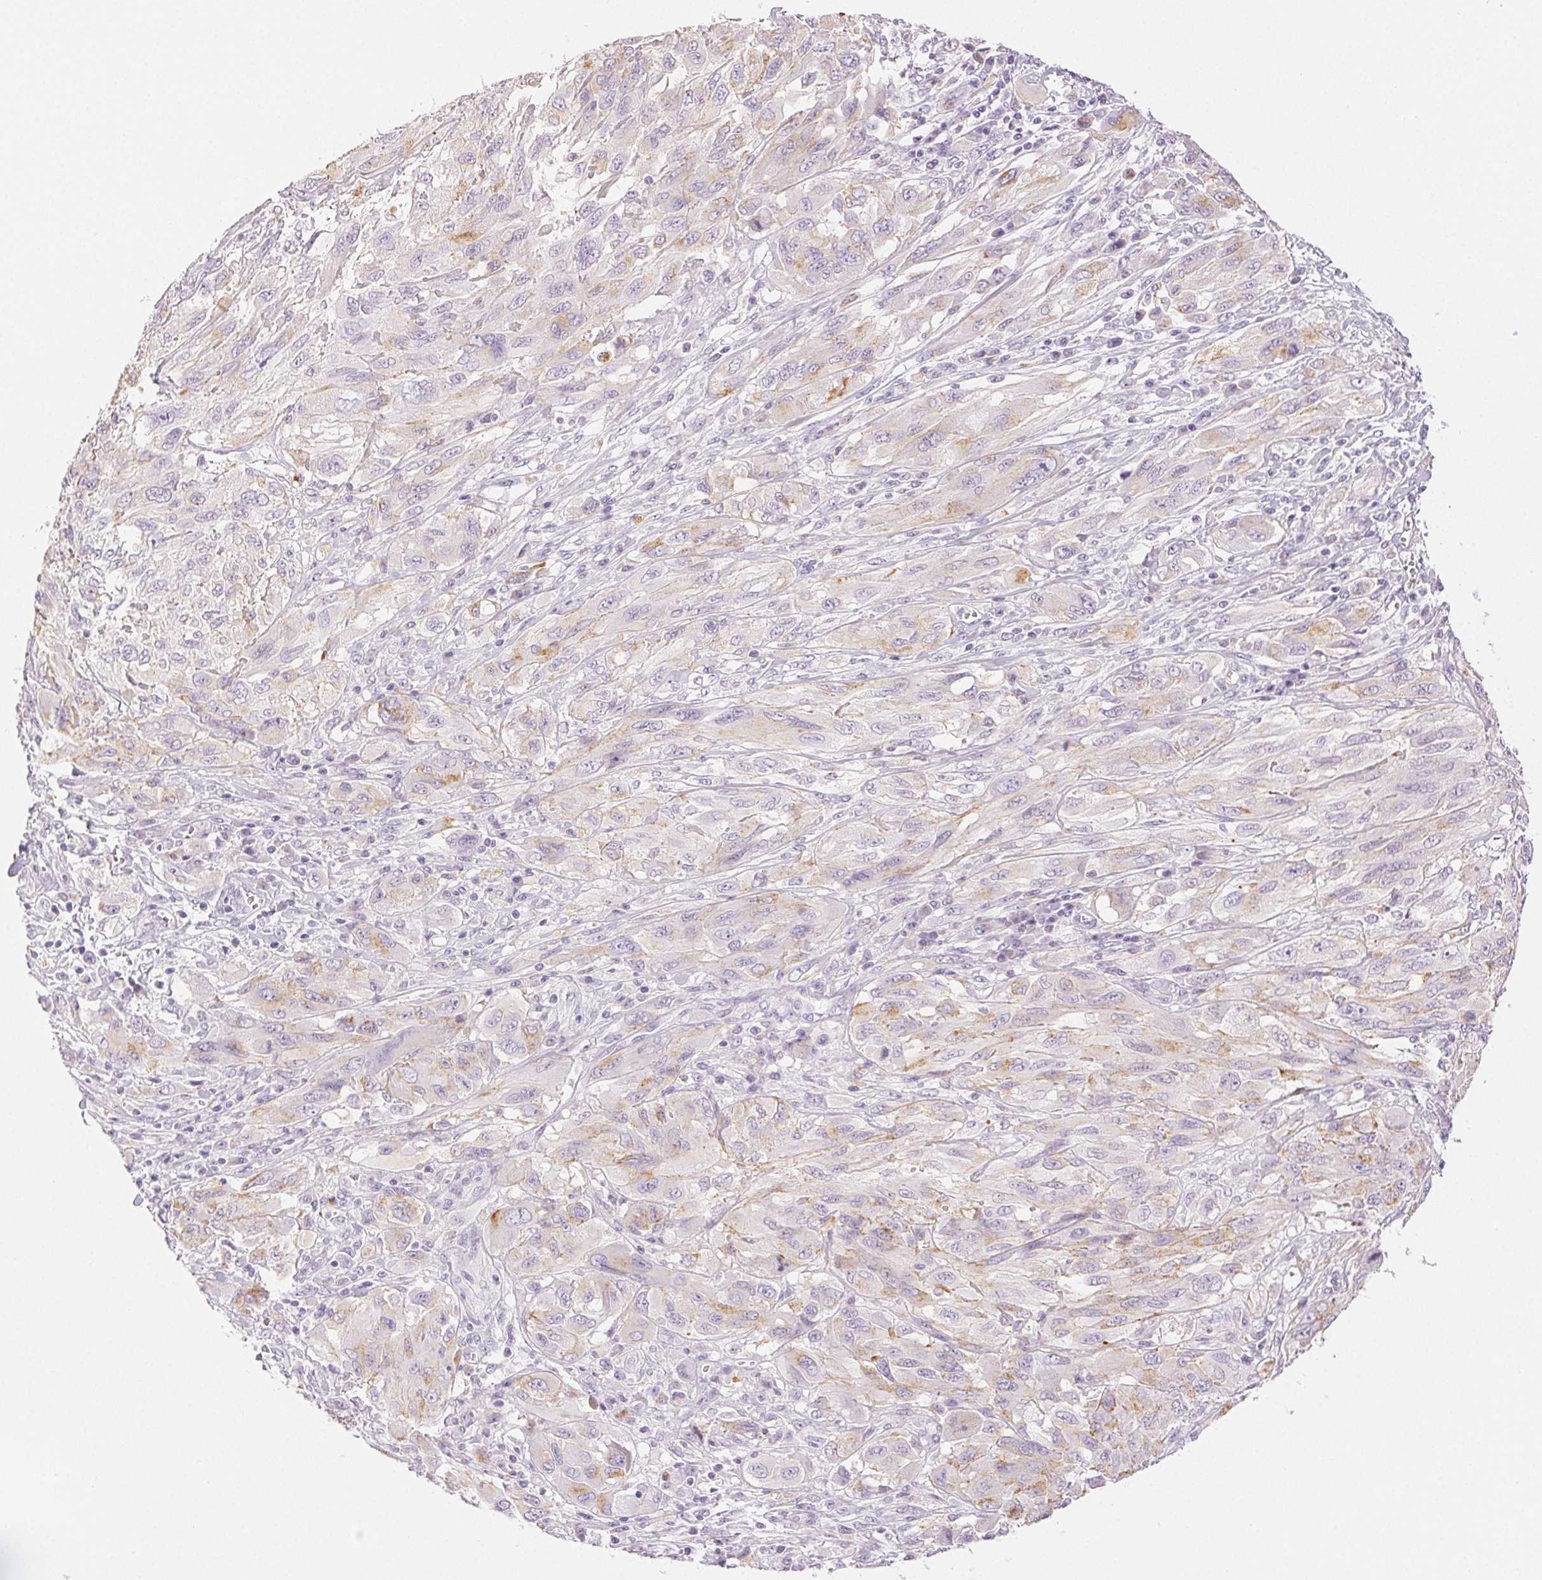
{"staining": {"intensity": "moderate", "quantity": "<25%", "location": "cytoplasmic/membranous"}, "tissue": "melanoma", "cell_type": "Tumor cells", "image_type": "cancer", "snomed": [{"axis": "morphology", "description": "Malignant melanoma, NOS"}, {"axis": "topography", "description": "Skin"}], "caption": "Protein expression by IHC demonstrates moderate cytoplasmic/membranous expression in approximately <25% of tumor cells in melanoma. Using DAB (brown) and hematoxylin (blue) stains, captured at high magnification using brightfield microscopy.", "gene": "SLC5A2", "patient": {"sex": "female", "age": 91}}